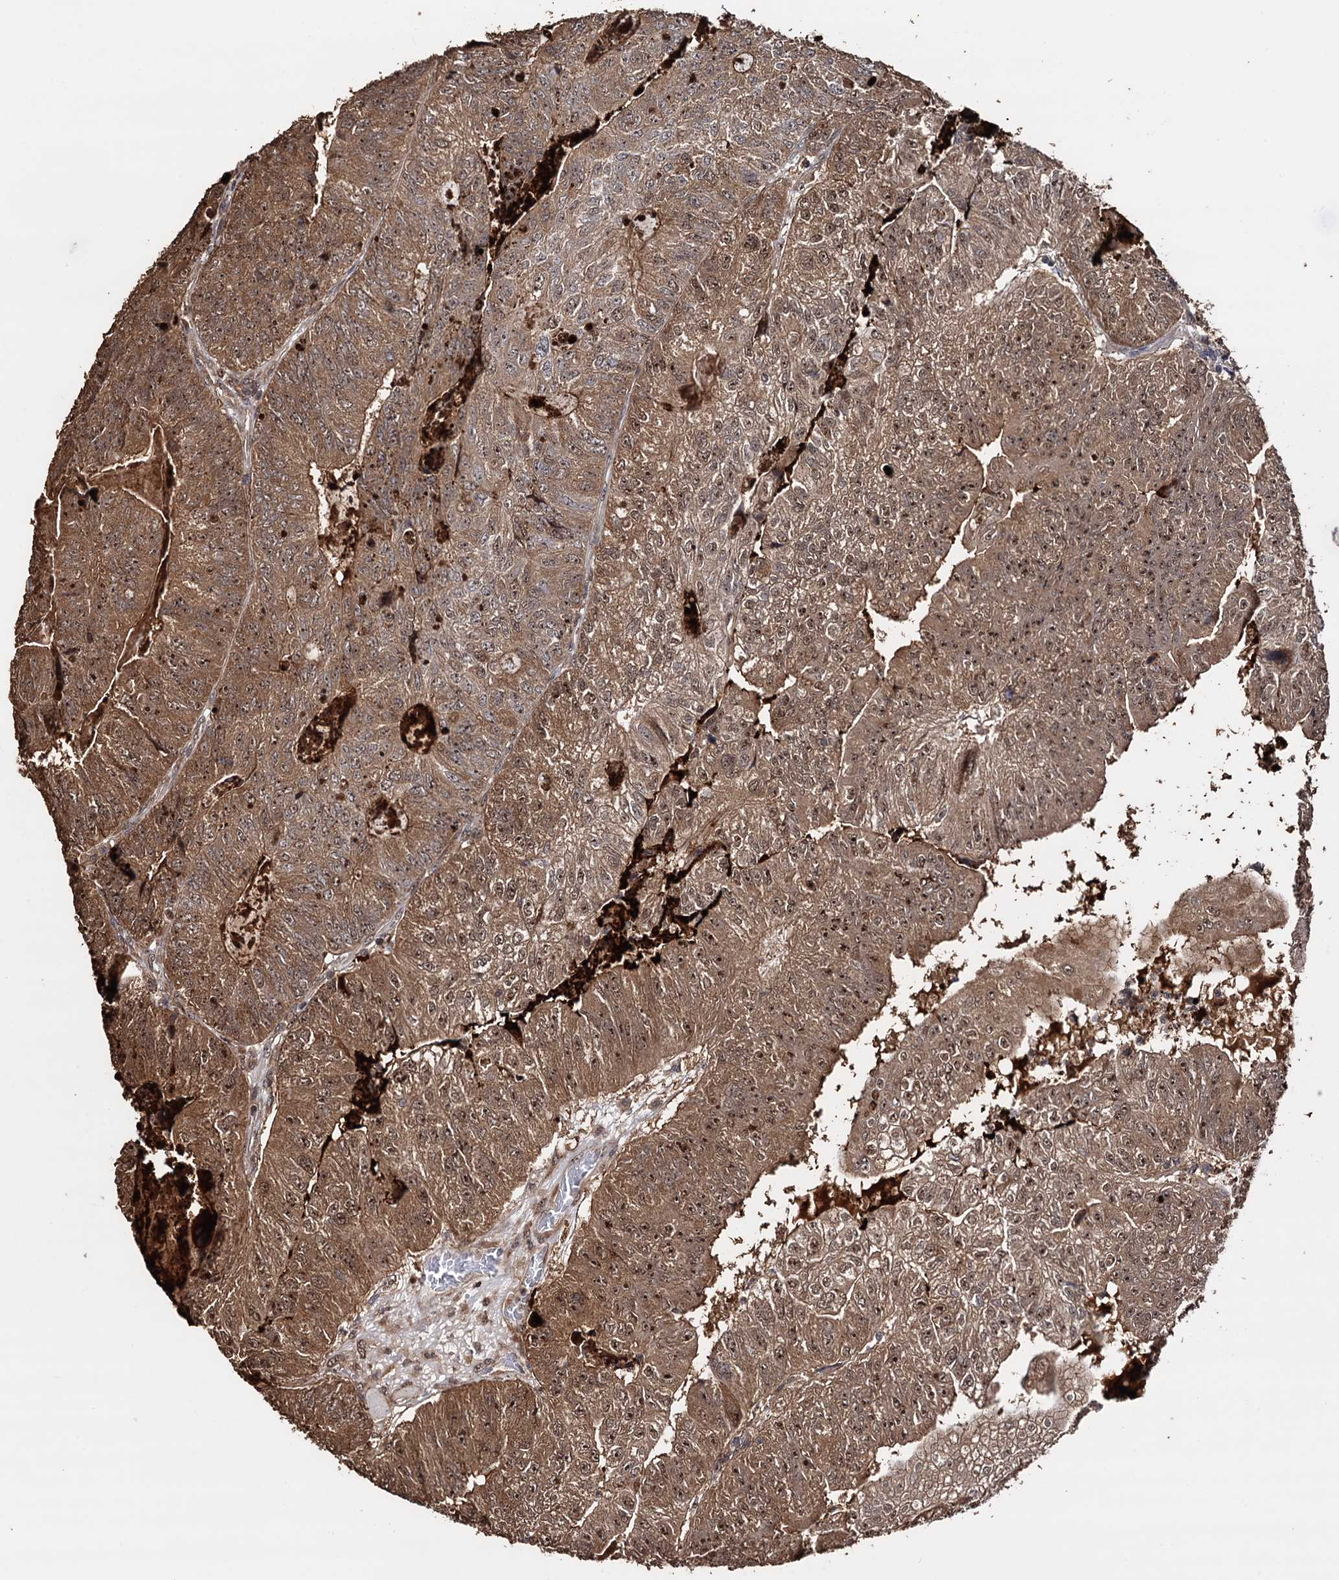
{"staining": {"intensity": "moderate", "quantity": ">75%", "location": "cytoplasmic/membranous,nuclear"}, "tissue": "colorectal cancer", "cell_type": "Tumor cells", "image_type": "cancer", "snomed": [{"axis": "morphology", "description": "Adenocarcinoma, NOS"}, {"axis": "topography", "description": "Colon"}], "caption": "The image displays a brown stain indicating the presence of a protein in the cytoplasmic/membranous and nuclear of tumor cells in colorectal cancer (adenocarcinoma). The protein is stained brown, and the nuclei are stained in blue (DAB IHC with brightfield microscopy, high magnification).", "gene": "PIGB", "patient": {"sex": "female", "age": 67}}